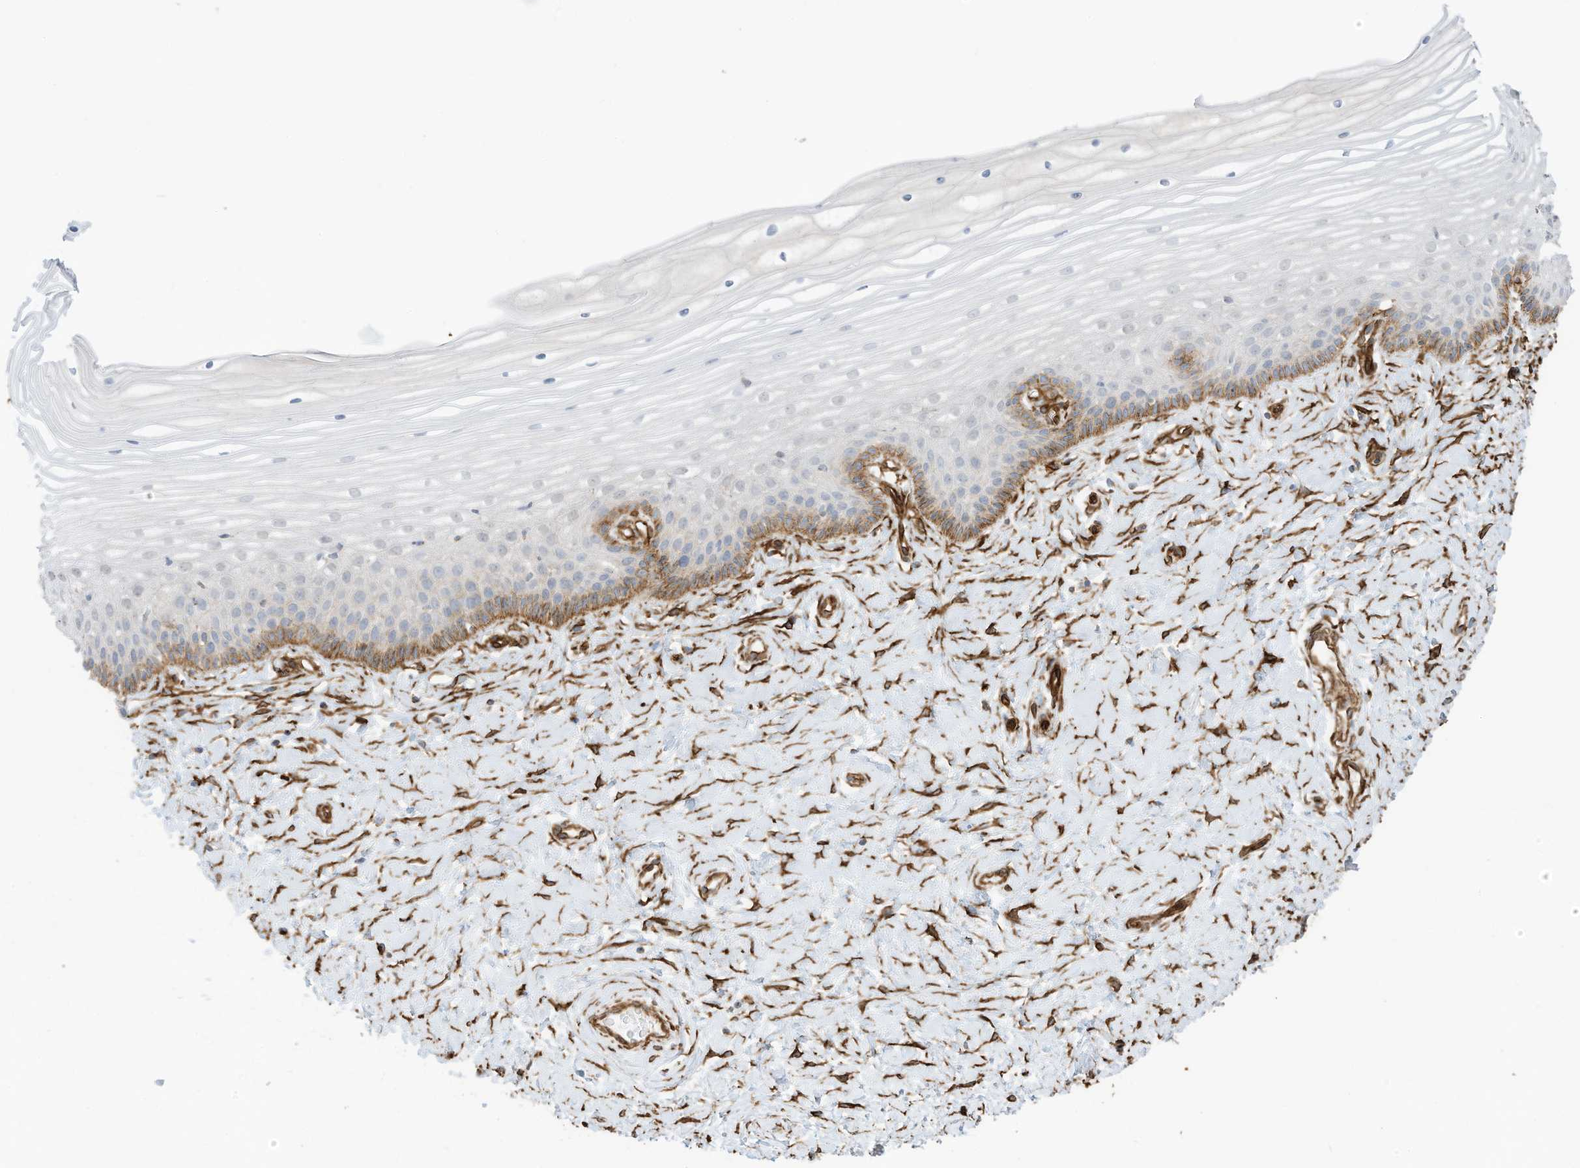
{"staining": {"intensity": "moderate", "quantity": "<25%", "location": "cytoplasmic/membranous"}, "tissue": "vagina", "cell_type": "Squamous epithelial cells", "image_type": "normal", "snomed": [{"axis": "morphology", "description": "Normal tissue, NOS"}, {"axis": "topography", "description": "Vagina"}, {"axis": "topography", "description": "Cervix"}], "caption": "Squamous epithelial cells display low levels of moderate cytoplasmic/membranous expression in approximately <25% of cells in unremarkable human vagina.", "gene": "ABCB7", "patient": {"sex": "female", "age": 40}}